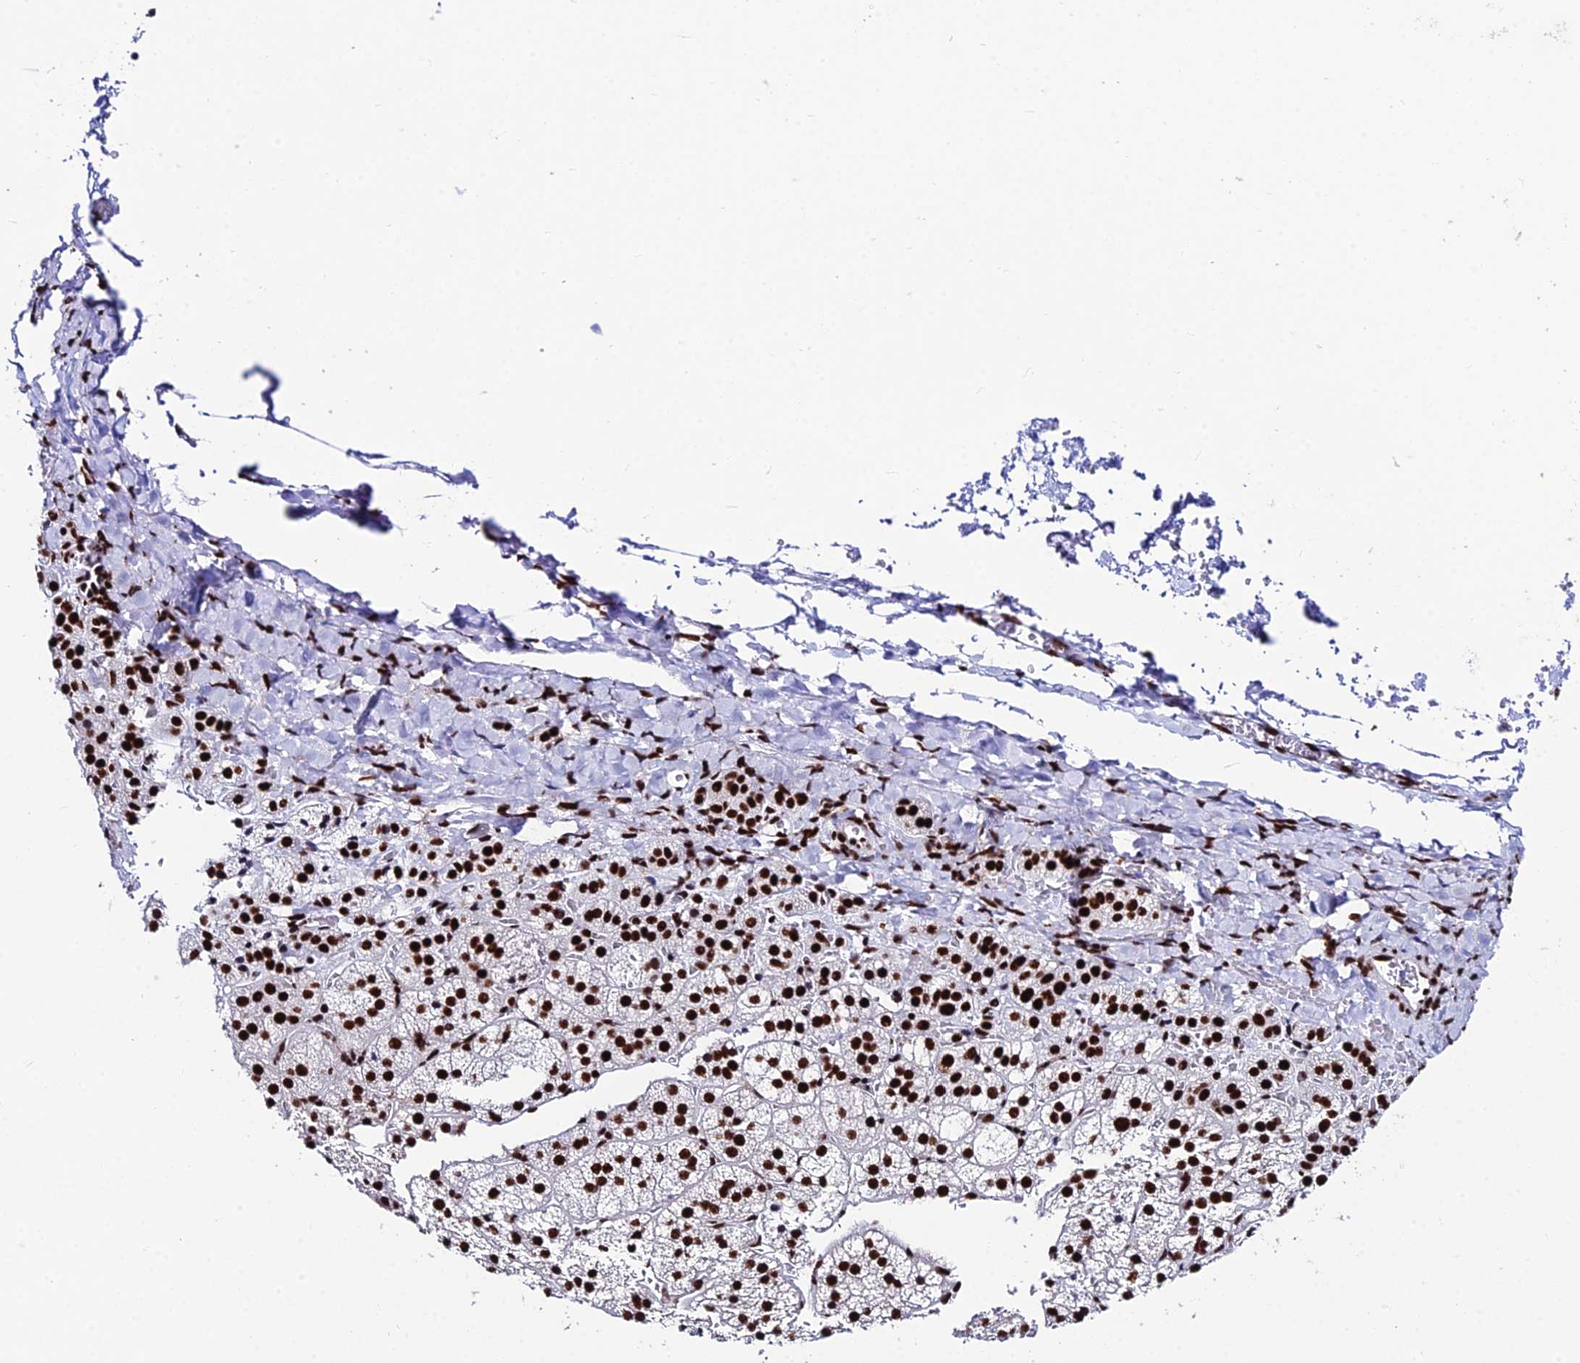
{"staining": {"intensity": "strong", "quantity": ">75%", "location": "nuclear"}, "tissue": "adrenal gland", "cell_type": "Glandular cells", "image_type": "normal", "snomed": [{"axis": "morphology", "description": "Normal tissue, NOS"}, {"axis": "topography", "description": "Adrenal gland"}], "caption": "Immunohistochemistry staining of benign adrenal gland, which exhibits high levels of strong nuclear staining in about >75% of glandular cells indicating strong nuclear protein staining. The staining was performed using DAB (3,3'-diaminobenzidine) (brown) for protein detection and nuclei were counterstained in hematoxylin (blue).", "gene": "HNRNPH1", "patient": {"sex": "female", "age": 44}}